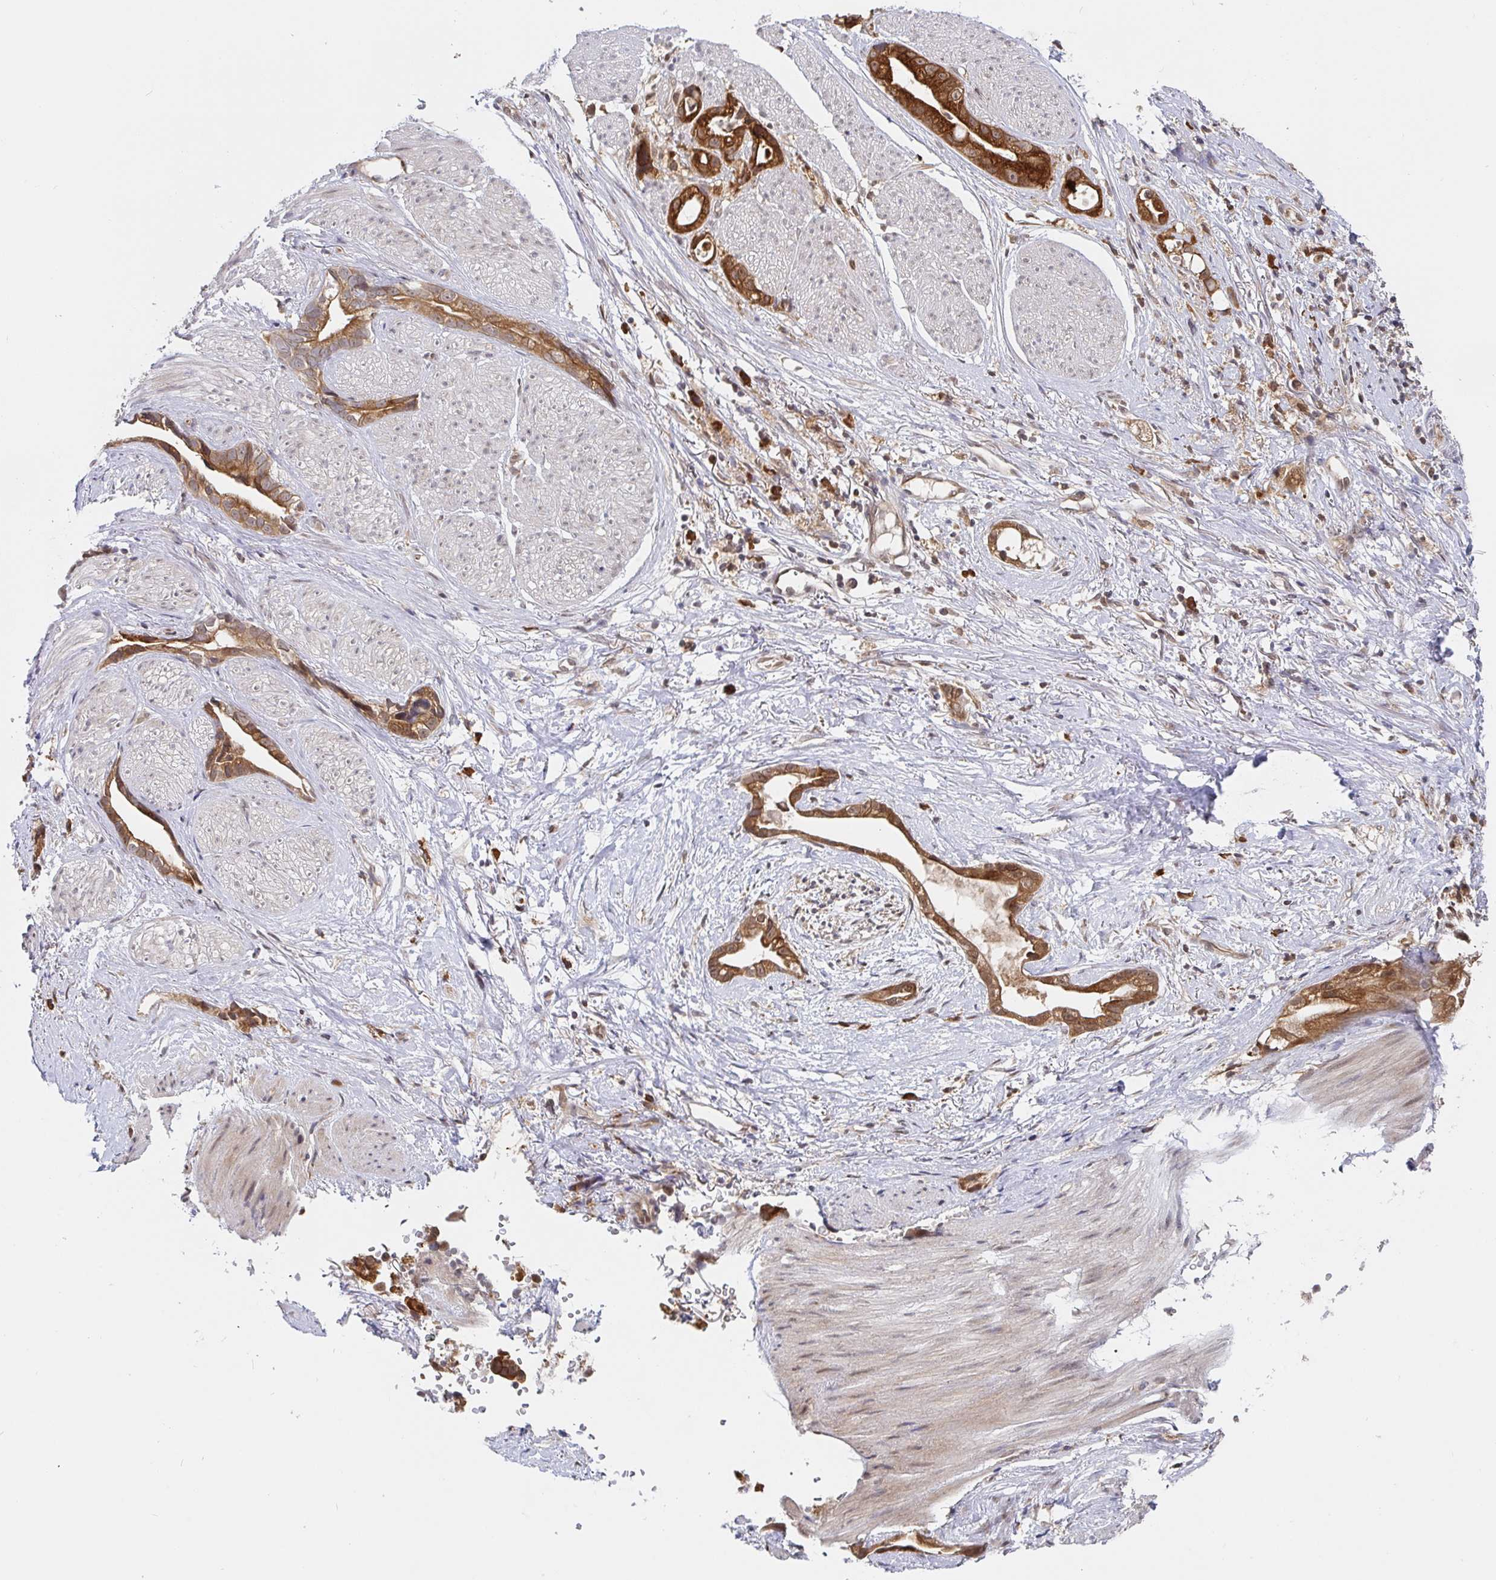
{"staining": {"intensity": "moderate", "quantity": ">75%", "location": "cytoplasmic/membranous"}, "tissue": "stomach cancer", "cell_type": "Tumor cells", "image_type": "cancer", "snomed": [{"axis": "morphology", "description": "Adenocarcinoma, NOS"}, {"axis": "topography", "description": "Stomach"}], "caption": "Immunohistochemical staining of human stomach cancer (adenocarcinoma) exhibits medium levels of moderate cytoplasmic/membranous positivity in about >75% of tumor cells. (brown staining indicates protein expression, while blue staining denotes nuclei).", "gene": "ALG1", "patient": {"sex": "male", "age": 55}}